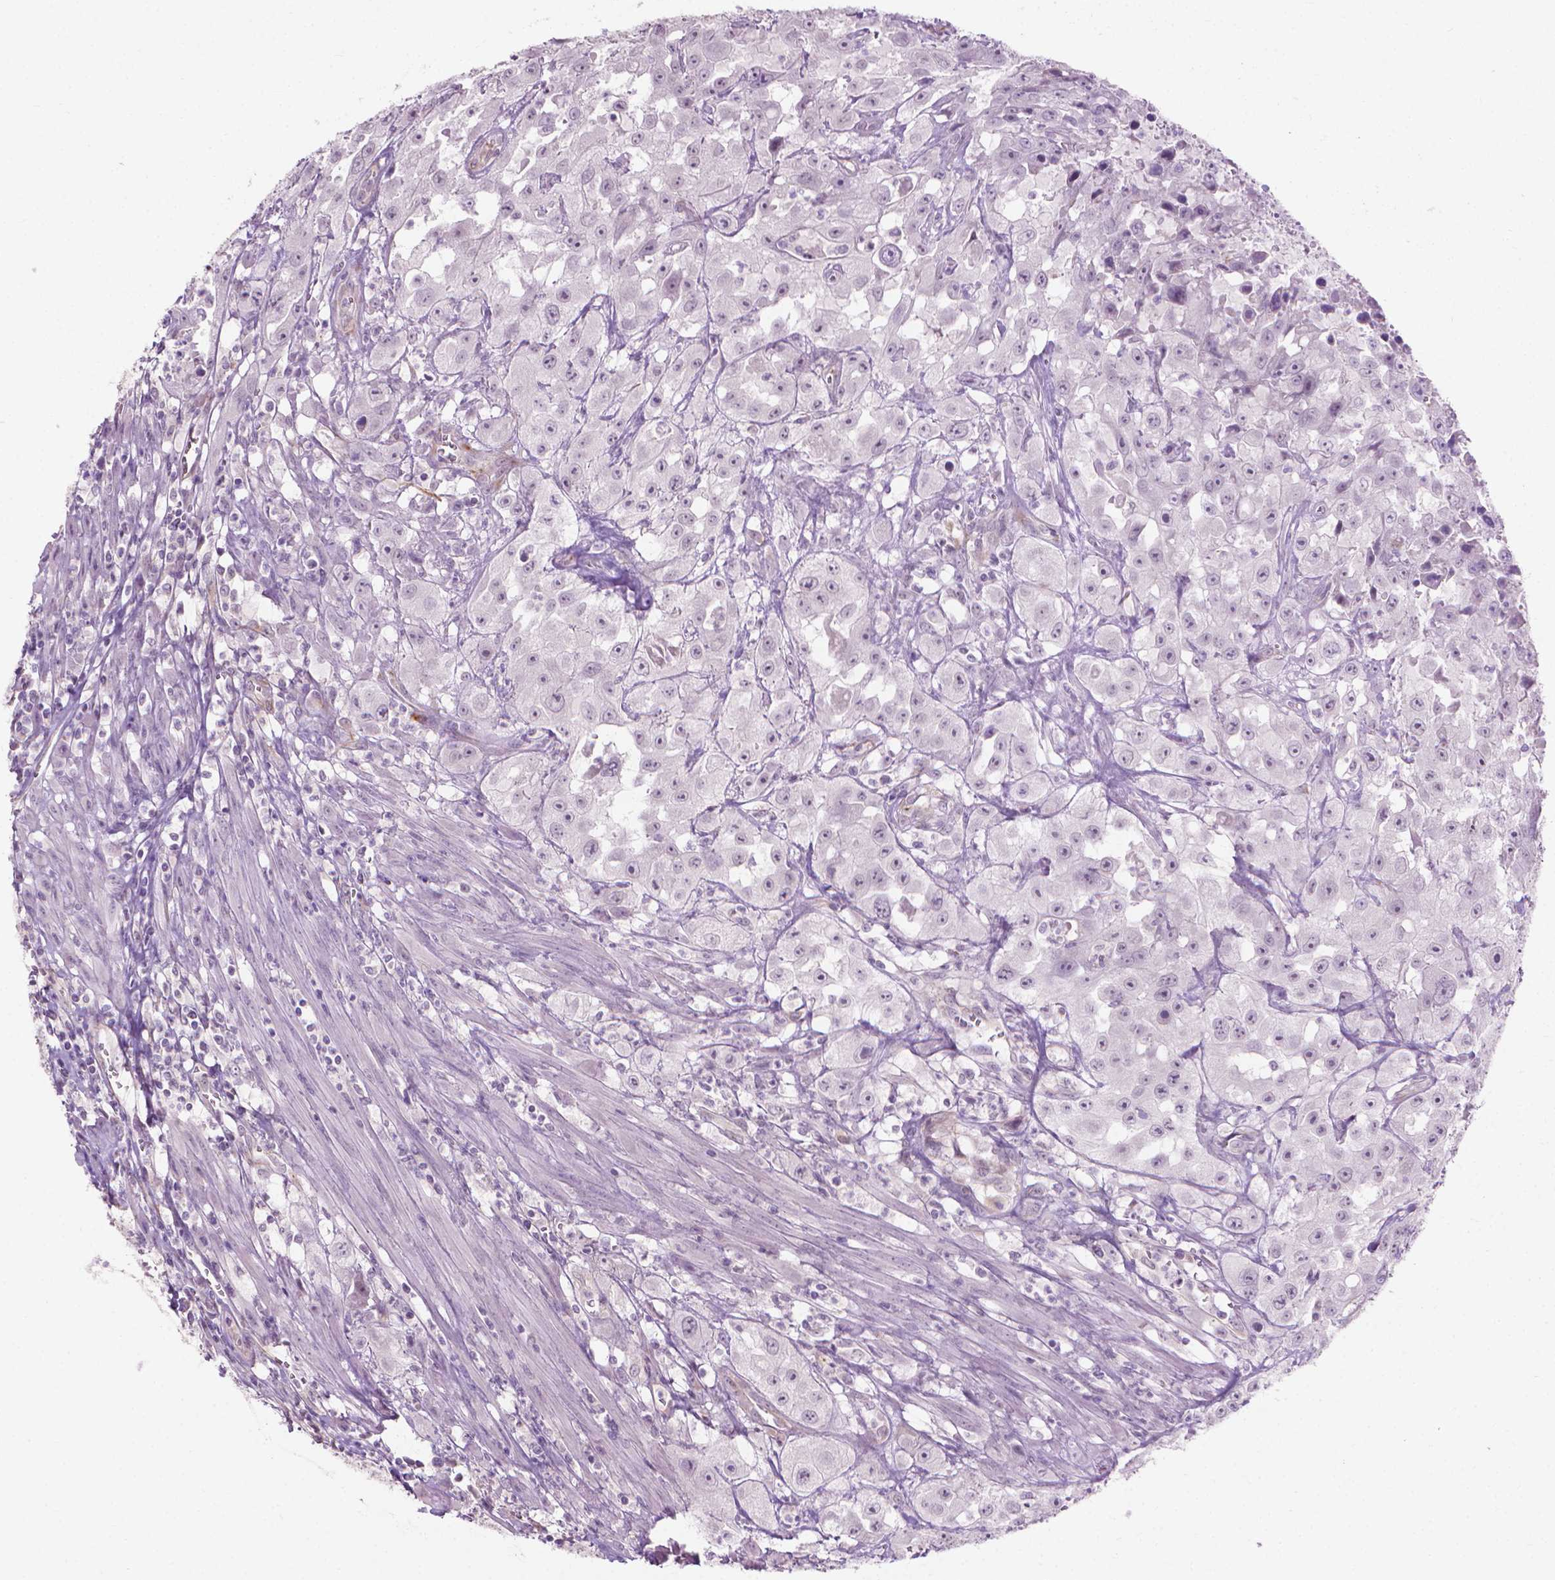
{"staining": {"intensity": "negative", "quantity": "none", "location": "none"}, "tissue": "urothelial cancer", "cell_type": "Tumor cells", "image_type": "cancer", "snomed": [{"axis": "morphology", "description": "Urothelial carcinoma, High grade"}, {"axis": "topography", "description": "Urinary bladder"}], "caption": "High power microscopy histopathology image of an IHC micrograph of urothelial carcinoma (high-grade), revealing no significant staining in tumor cells. Nuclei are stained in blue.", "gene": "KRT73", "patient": {"sex": "male", "age": 79}}